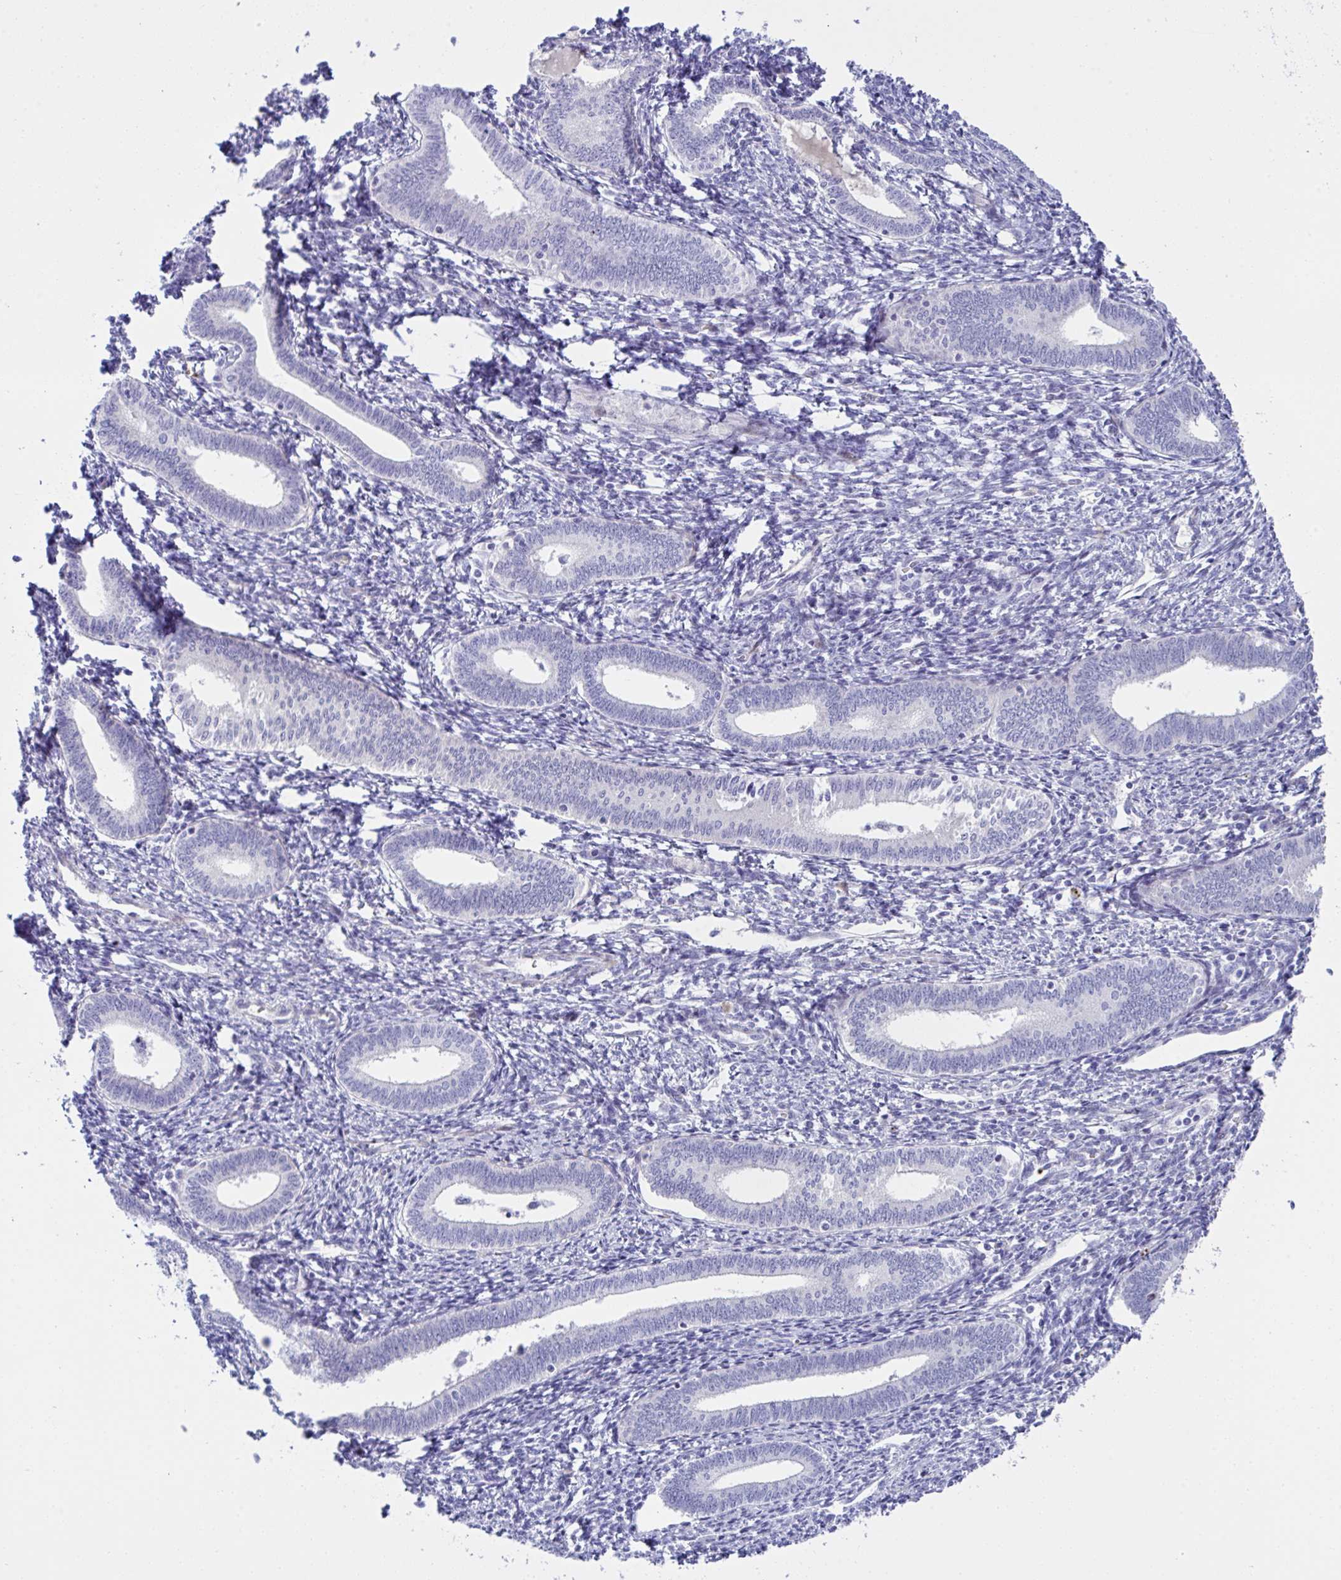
{"staining": {"intensity": "negative", "quantity": "none", "location": "none"}, "tissue": "endometrium", "cell_type": "Cells in endometrial stroma", "image_type": "normal", "snomed": [{"axis": "morphology", "description": "Normal tissue, NOS"}, {"axis": "topography", "description": "Endometrium"}], "caption": "DAB (3,3'-diaminobenzidine) immunohistochemical staining of normal endometrium shows no significant expression in cells in endometrial stroma.", "gene": "ZNF713", "patient": {"sex": "female", "age": 41}}